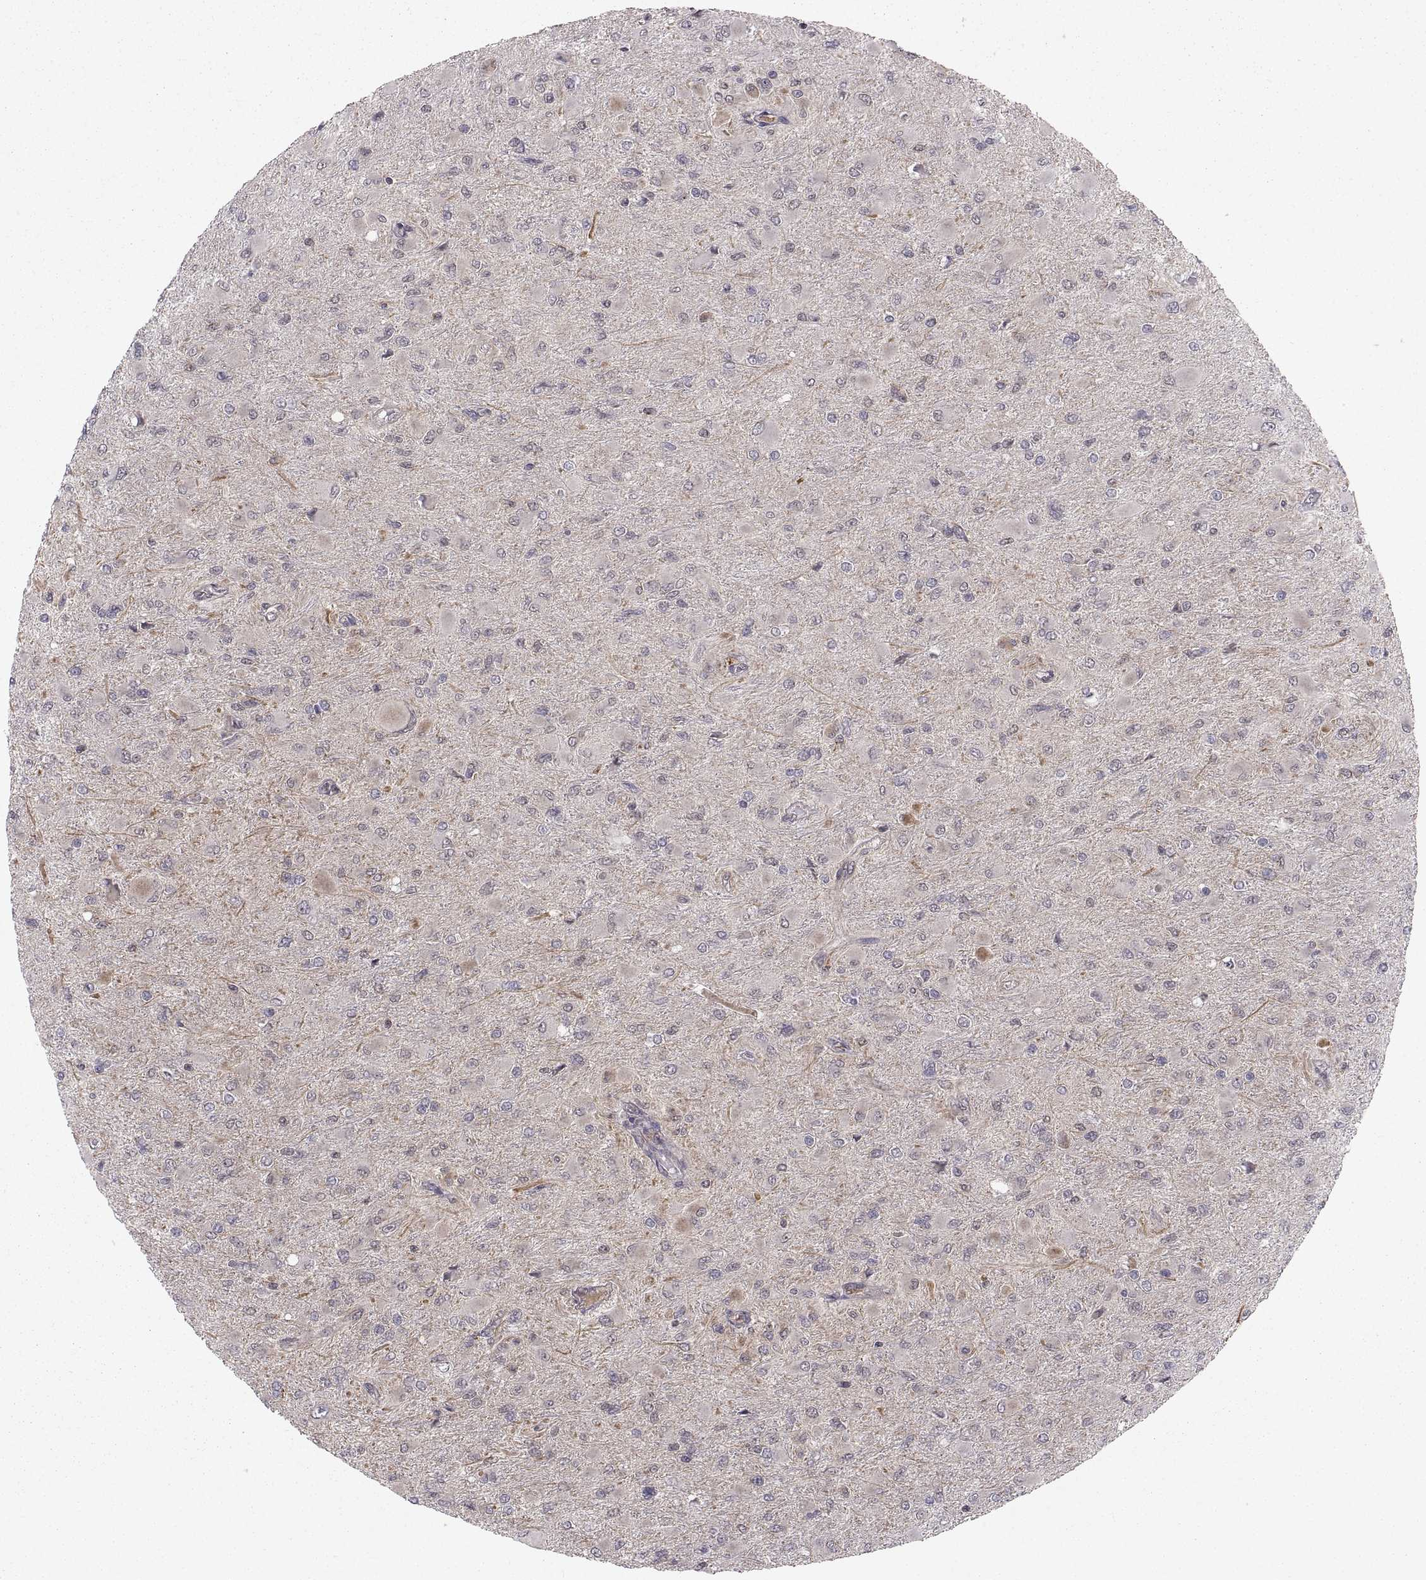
{"staining": {"intensity": "negative", "quantity": "none", "location": "none"}, "tissue": "glioma", "cell_type": "Tumor cells", "image_type": "cancer", "snomed": [{"axis": "morphology", "description": "Glioma, malignant, High grade"}, {"axis": "topography", "description": "Cerebral cortex"}], "caption": "Malignant glioma (high-grade) stained for a protein using immunohistochemistry exhibits no staining tumor cells.", "gene": "ABL2", "patient": {"sex": "female", "age": 36}}